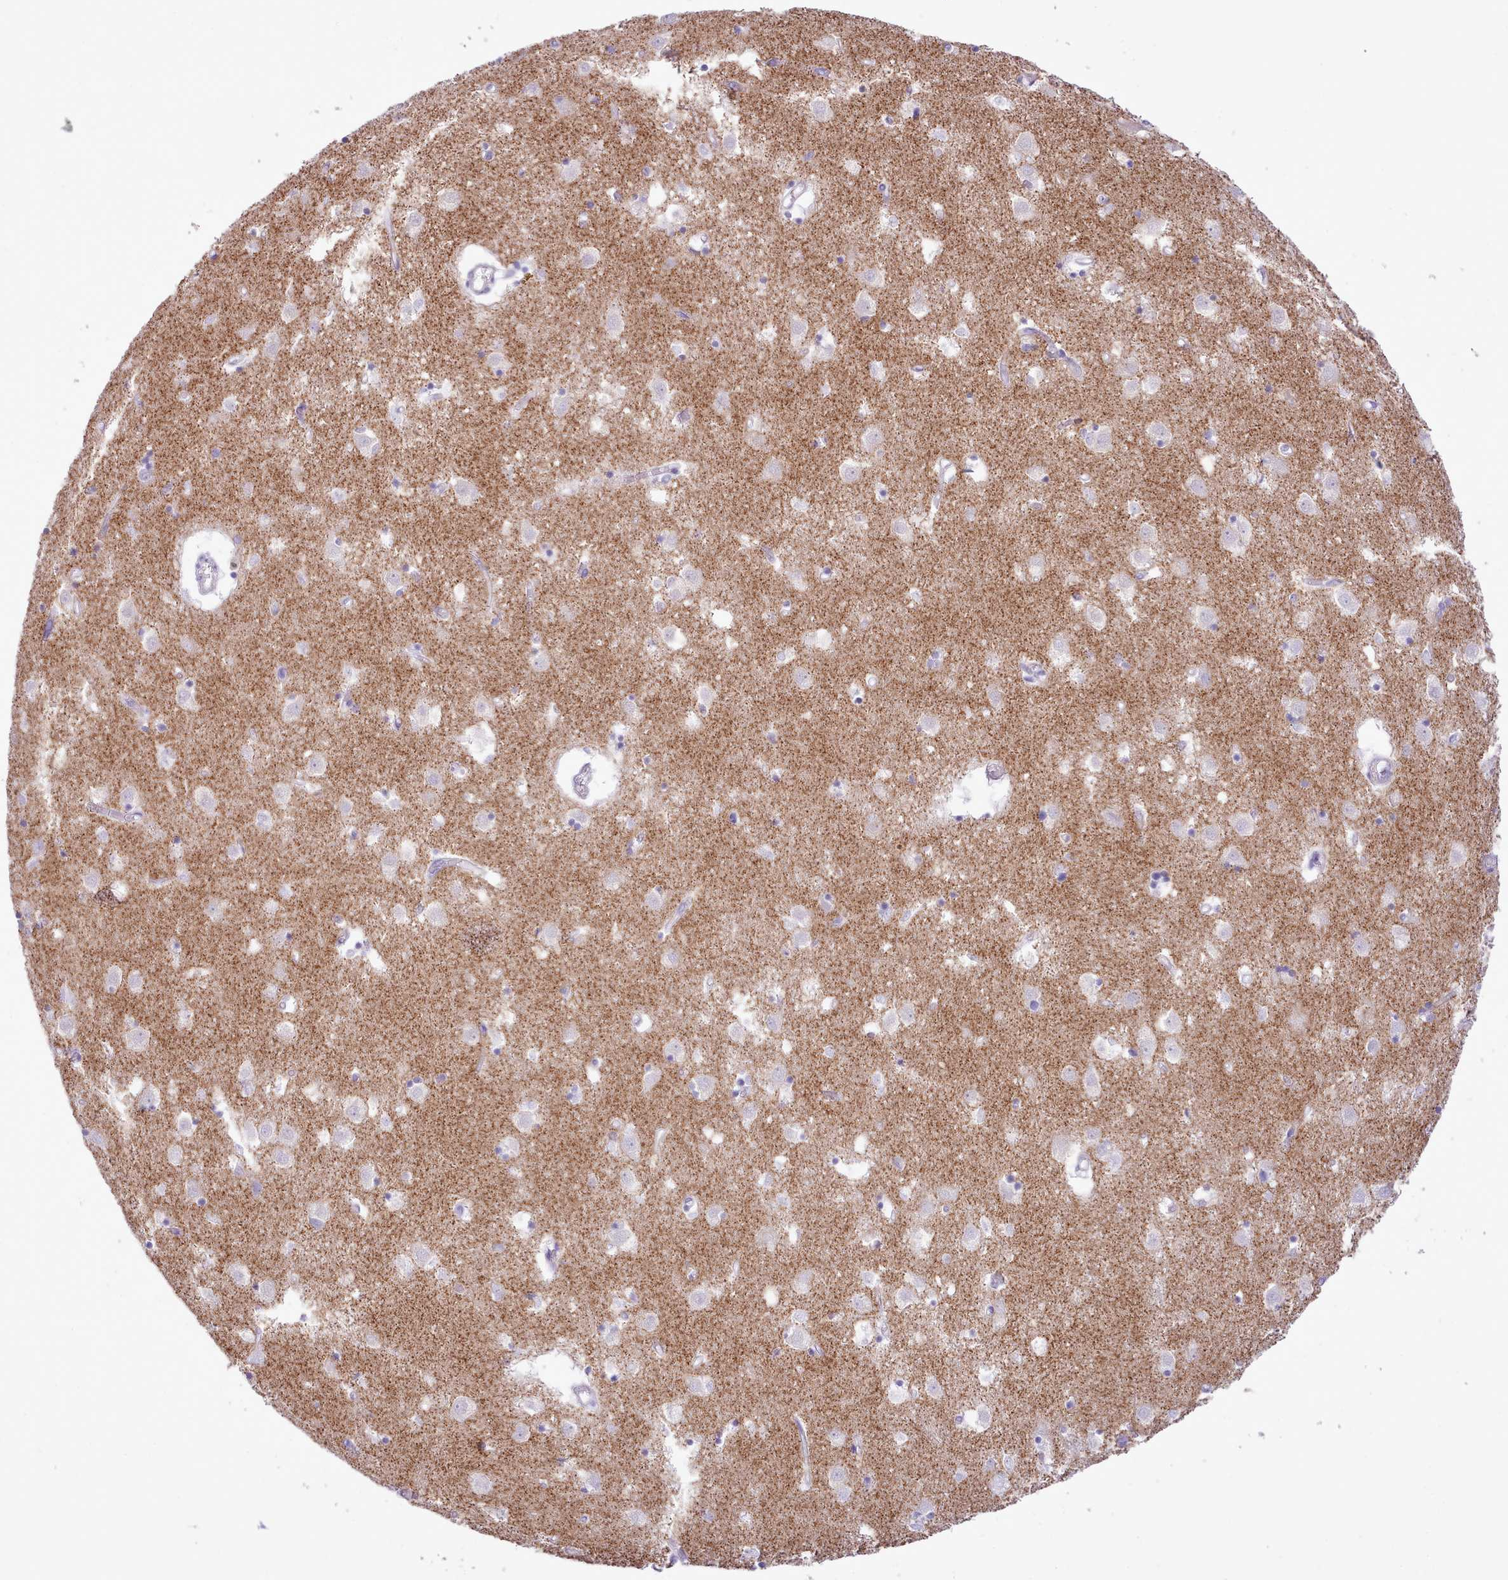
{"staining": {"intensity": "negative", "quantity": "none", "location": "none"}, "tissue": "caudate", "cell_type": "Glial cells", "image_type": "normal", "snomed": [{"axis": "morphology", "description": "Normal tissue, NOS"}, {"axis": "topography", "description": "Lateral ventricle wall"}], "caption": "An immunohistochemistry (IHC) photomicrograph of normal caudate is shown. There is no staining in glial cells of caudate.", "gene": "MDFI", "patient": {"sex": "male", "age": 70}}